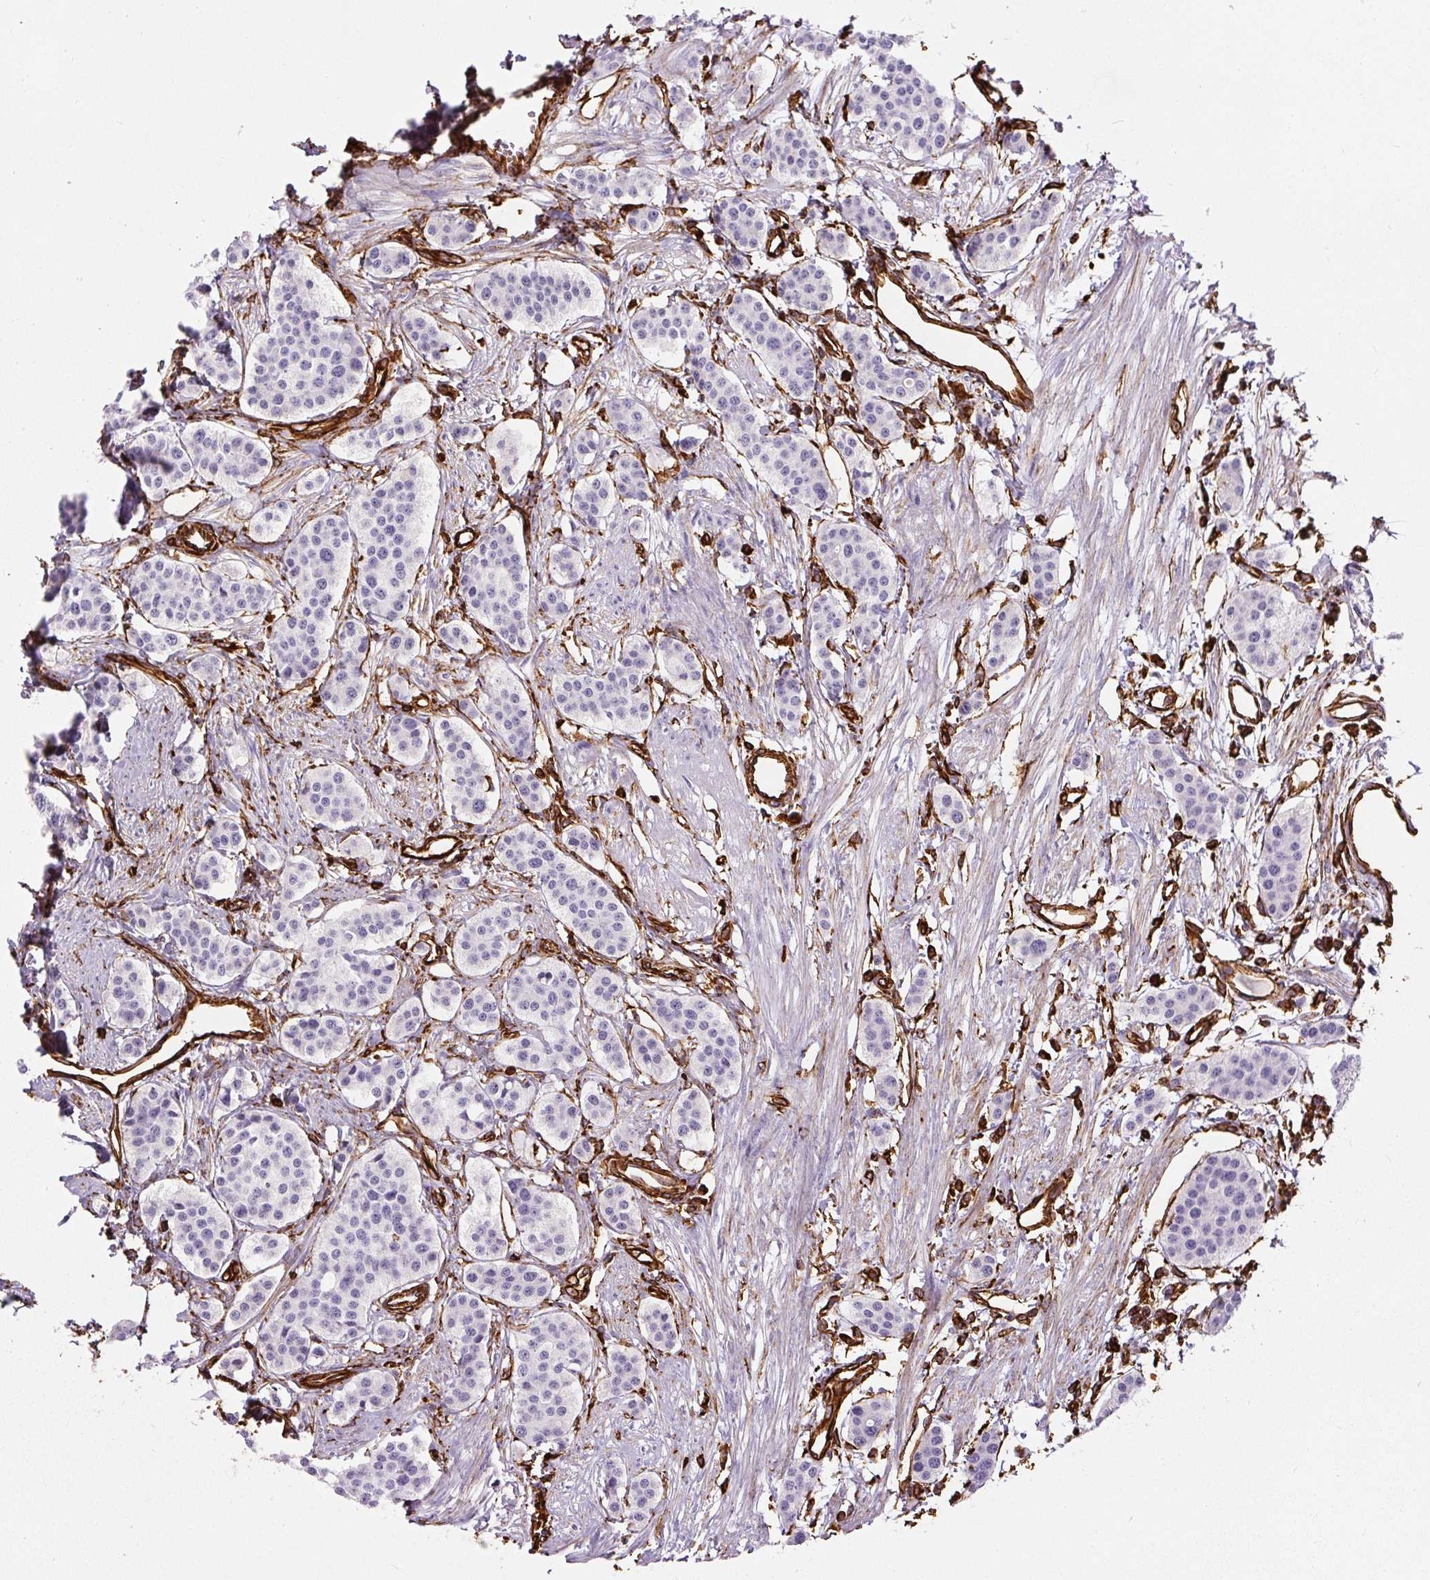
{"staining": {"intensity": "negative", "quantity": "none", "location": "none"}, "tissue": "carcinoid", "cell_type": "Tumor cells", "image_type": "cancer", "snomed": [{"axis": "morphology", "description": "Carcinoid, malignant, NOS"}, {"axis": "topography", "description": "Small intestine"}], "caption": "An image of carcinoid stained for a protein shows no brown staining in tumor cells.", "gene": "VIM", "patient": {"sex": "male", "age": 60}}